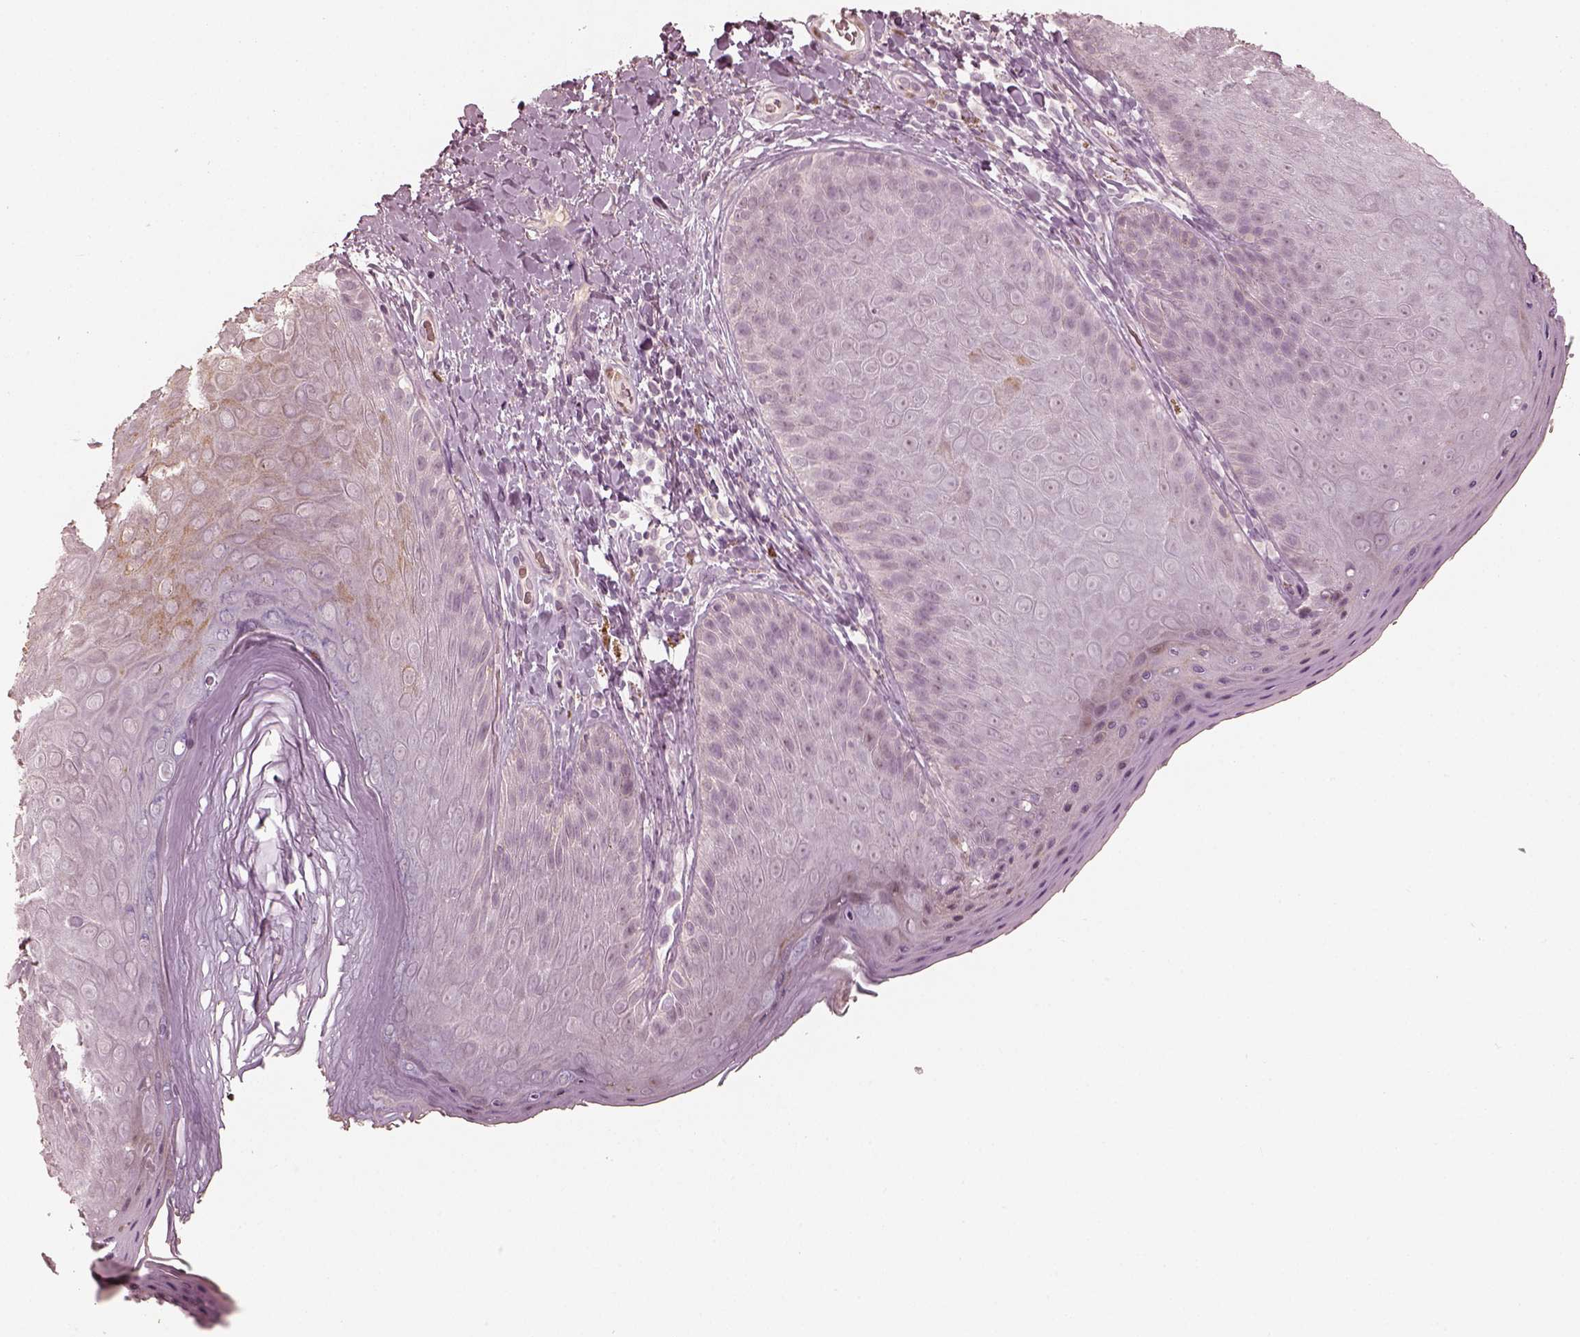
{"staining": {"intensity": "negative", "quantity": "none", "location": "none"}, "tissue": "skin", "cell_type": "Epidermal cells", "image_type": "normal", "snomed": [{"axis": "morphology", "description": "Normal tissue, NOS"}, {"axis": "topography", "description": "Anal"}], "caption": "IHC of unremarkable skin demonstrates no positivity in epidermal cells. Nuclei are stained in blue.", "gene": "MADCAM1", "patient": {"sex": "male", "age": 53}}